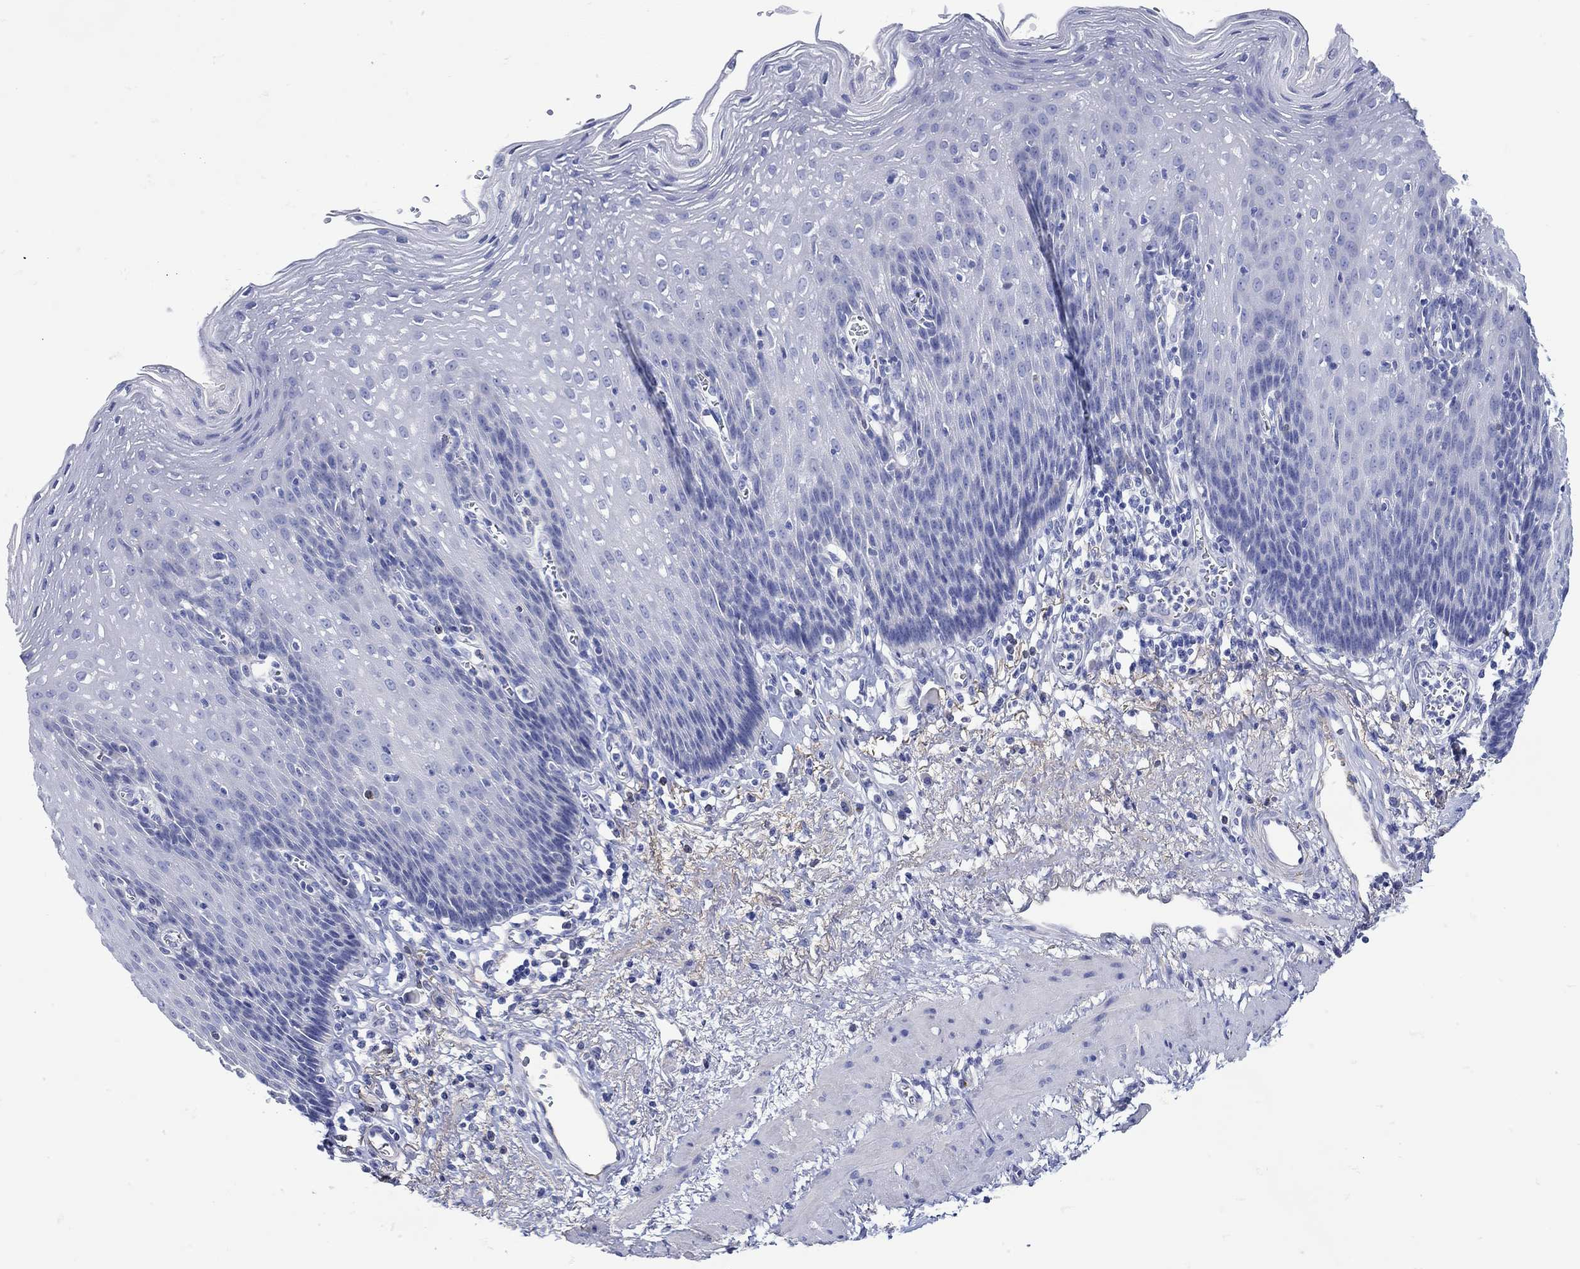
{"staining": {"intensity": "negative", "quantity": "none", "location": "none"}, "tissue": "esophagus", "cell_type": "Squamous epithelial cells", "image_type": "normal", "snomed": [{"axis": "morphology", "description": "Normal tissue, NOS"}, {"axis": "topography", "description": "Esophagus"}], "caption": "An image of human esophagus is negative for staining in squamous epithelial cells. (DAB immunohistochemistry visualized using brightfield microscopy, high magnification).", "gene": "ANKMY1", "patient": {"sex": "male", "age": 57}}